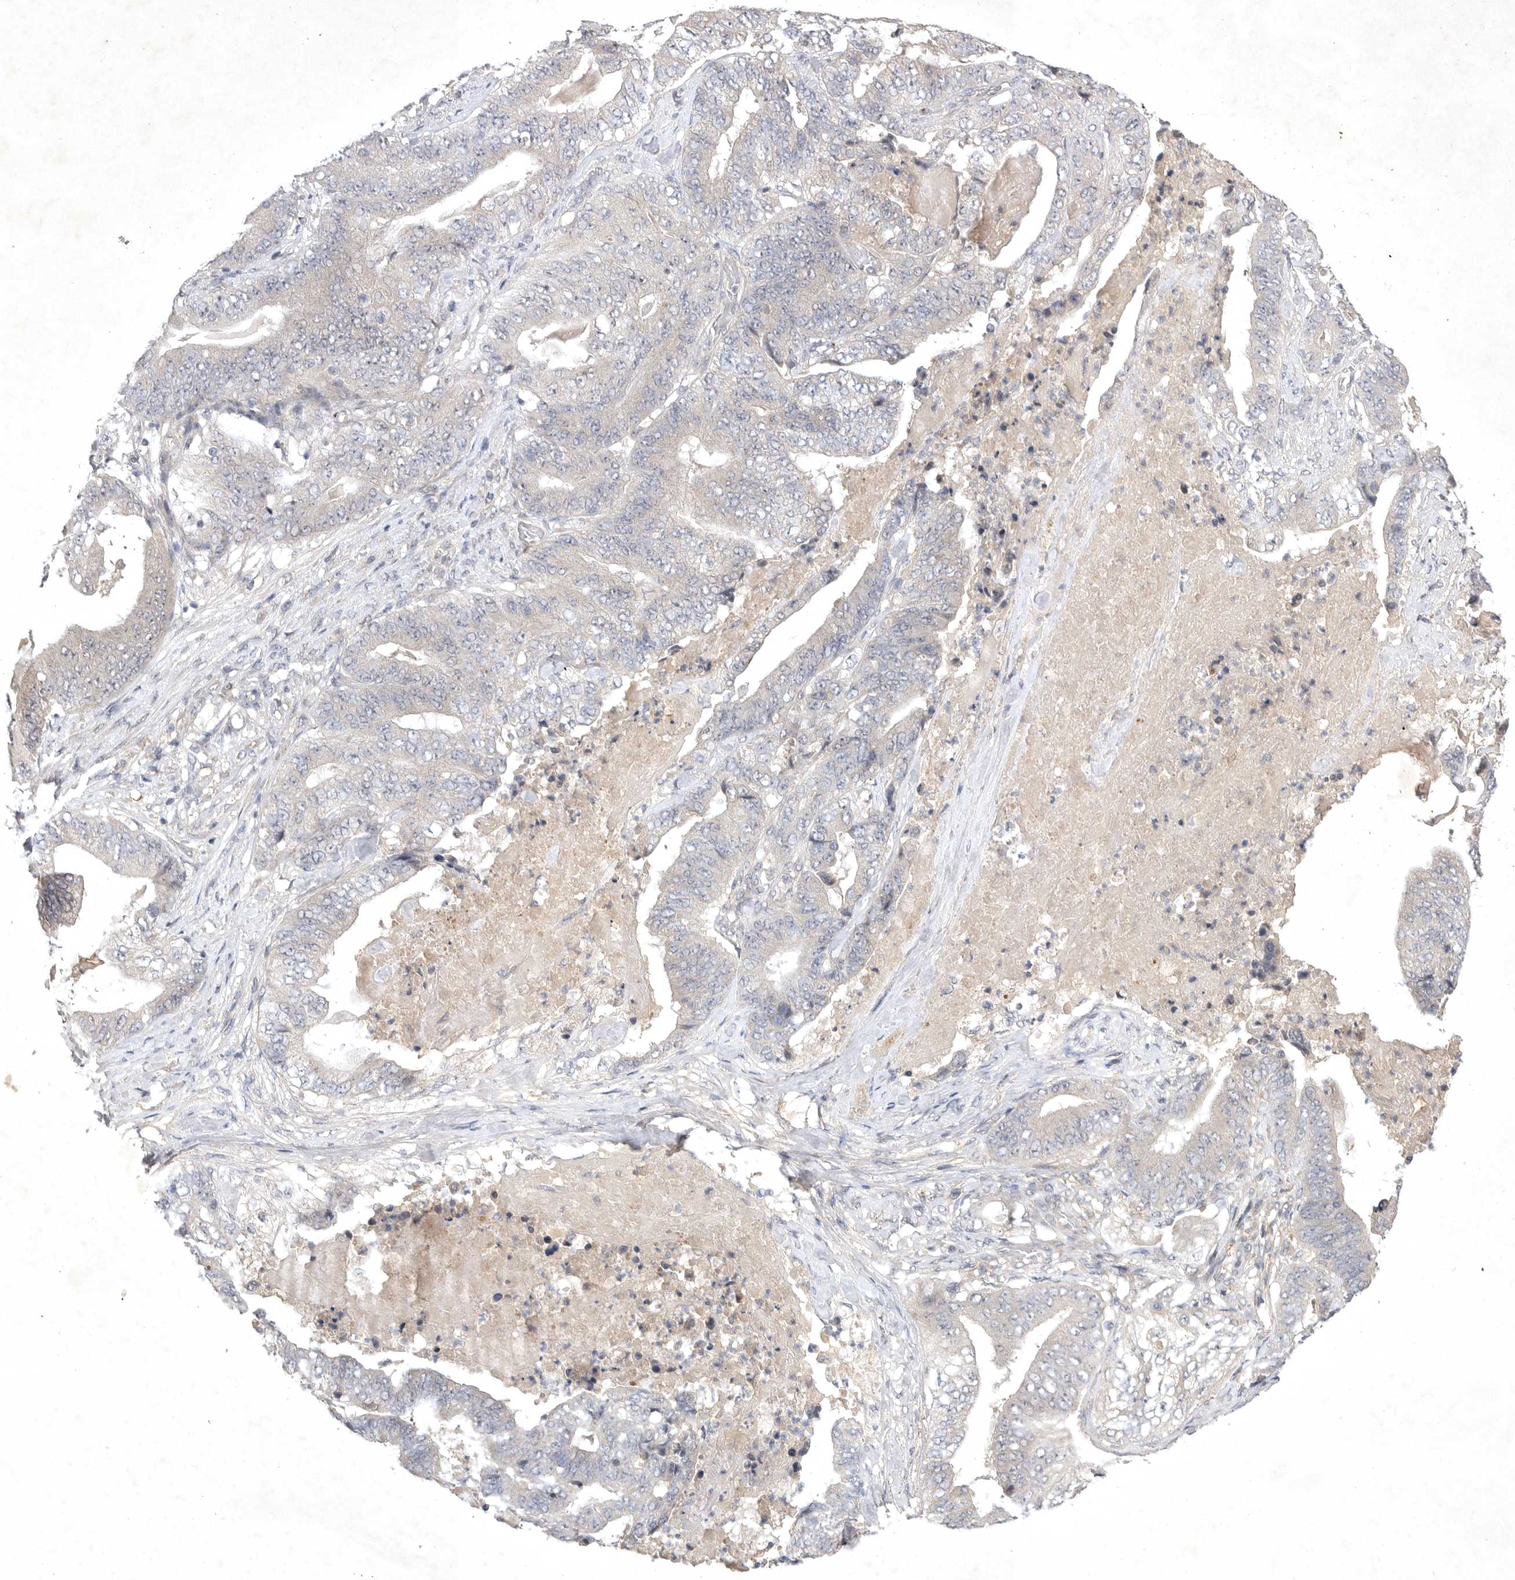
{"staining": {"intensity": "negative", "quantity": "none", "location": "none"}, "tissue": "stomach cancer", "cell_type": "Tumor cells", "image_type": "cancer", "snomed": [{"axis": "morphology", "description": "Adenocarcinoma, NOS"}, {"axis": "topography", "description": "Stomach"}], "caption": "DAB immunohistochemical staining of stomach cancer (adenocarcinoma) displays no significant staining in tumor cells.", "gene": "PTPDC1", "patient": {"sex": "female", "age": 73}}